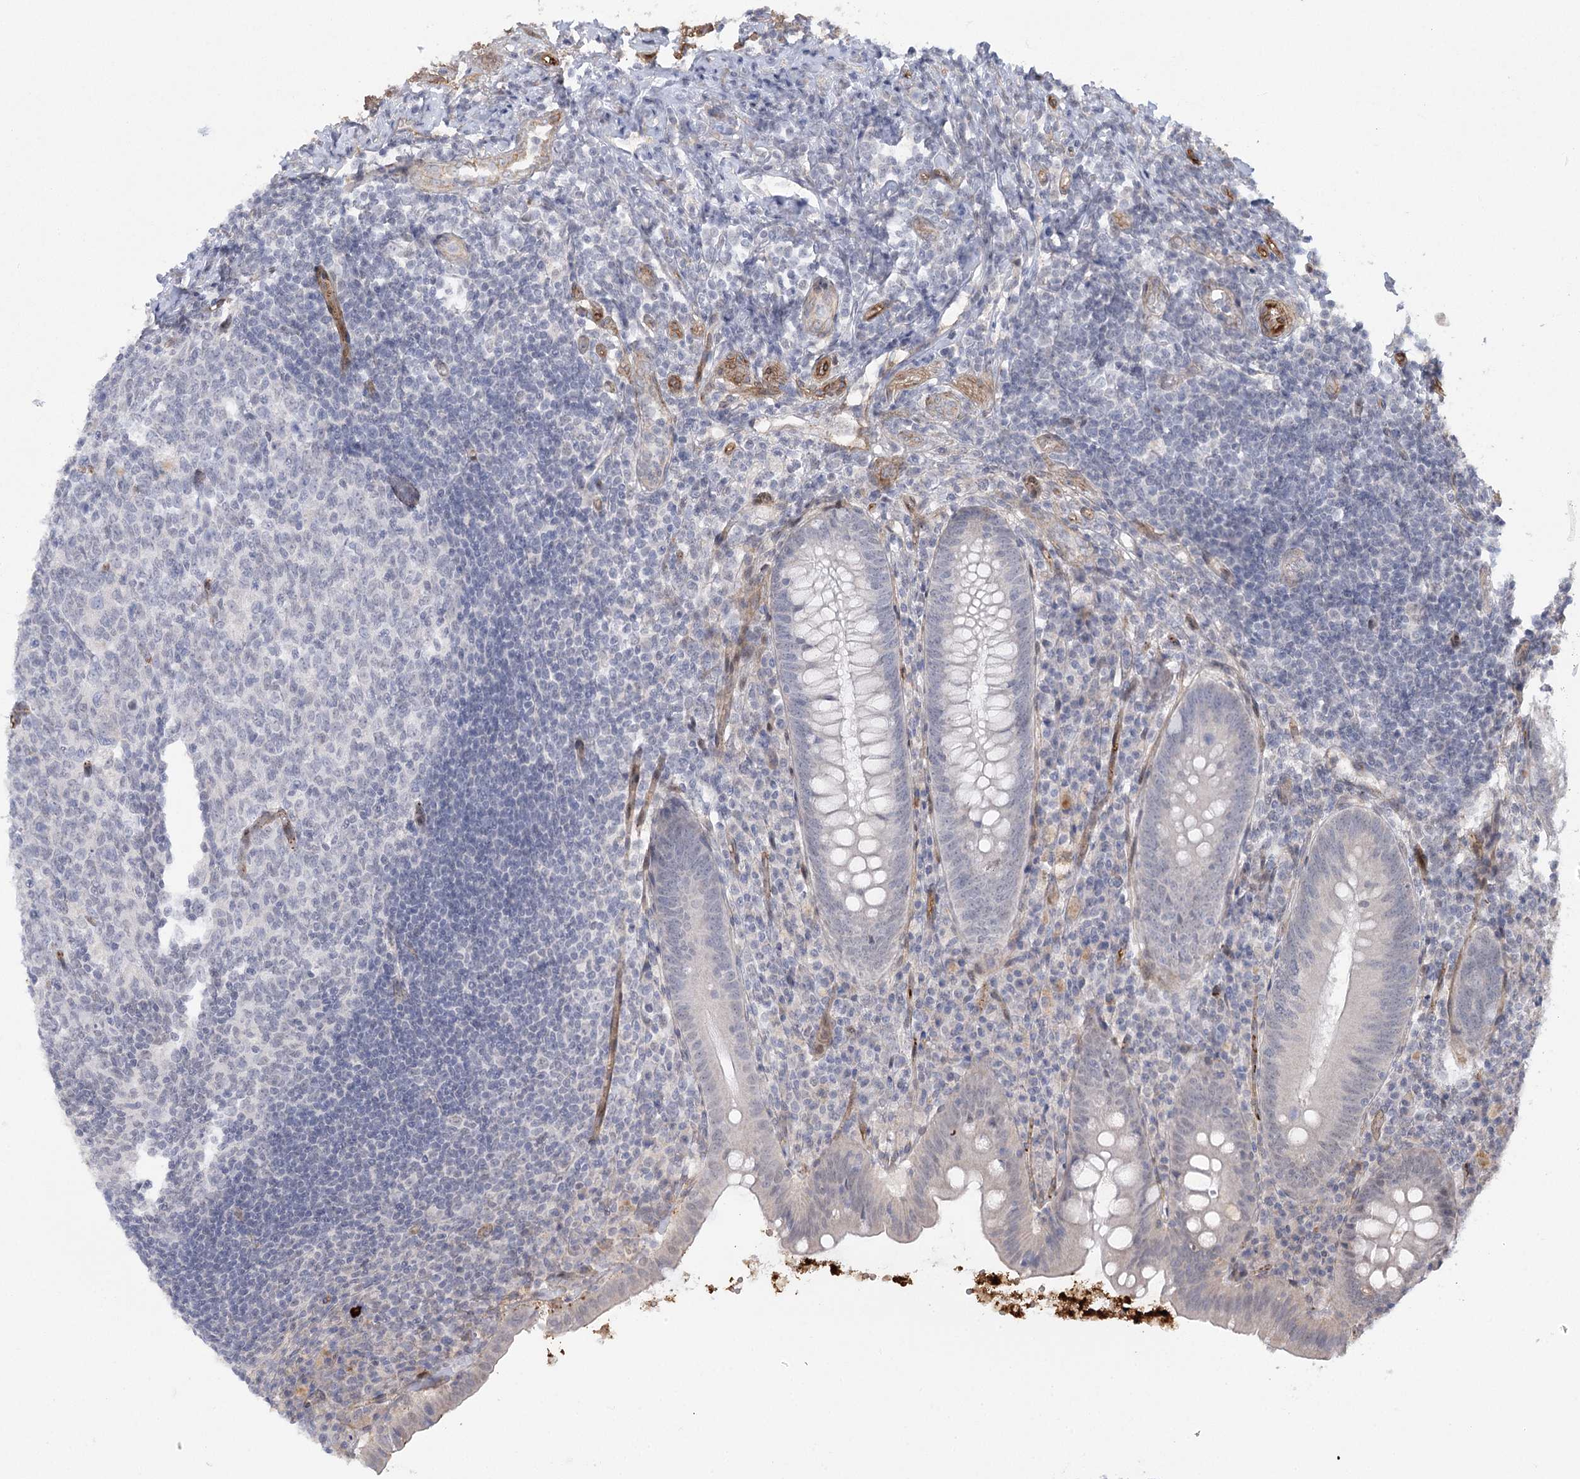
{"staining": {"intensity": "weak", "quantity": "25%-75%", "location": "nuclear"}, "tissue": "appendix", "cell_type": "Glandular cells", "image_type": "normal", "snomed": [{"axis": "morphology", "description": "Normal tissue, NOS"}, {"axis": "topography", "description": "Appendix"}], "caption": "A brown stain shows weak nuclear staining of a protein in glandular cells of benign human appendix.", "gene": "AMTN", "patient": {"sex": "female", "age": 54}}